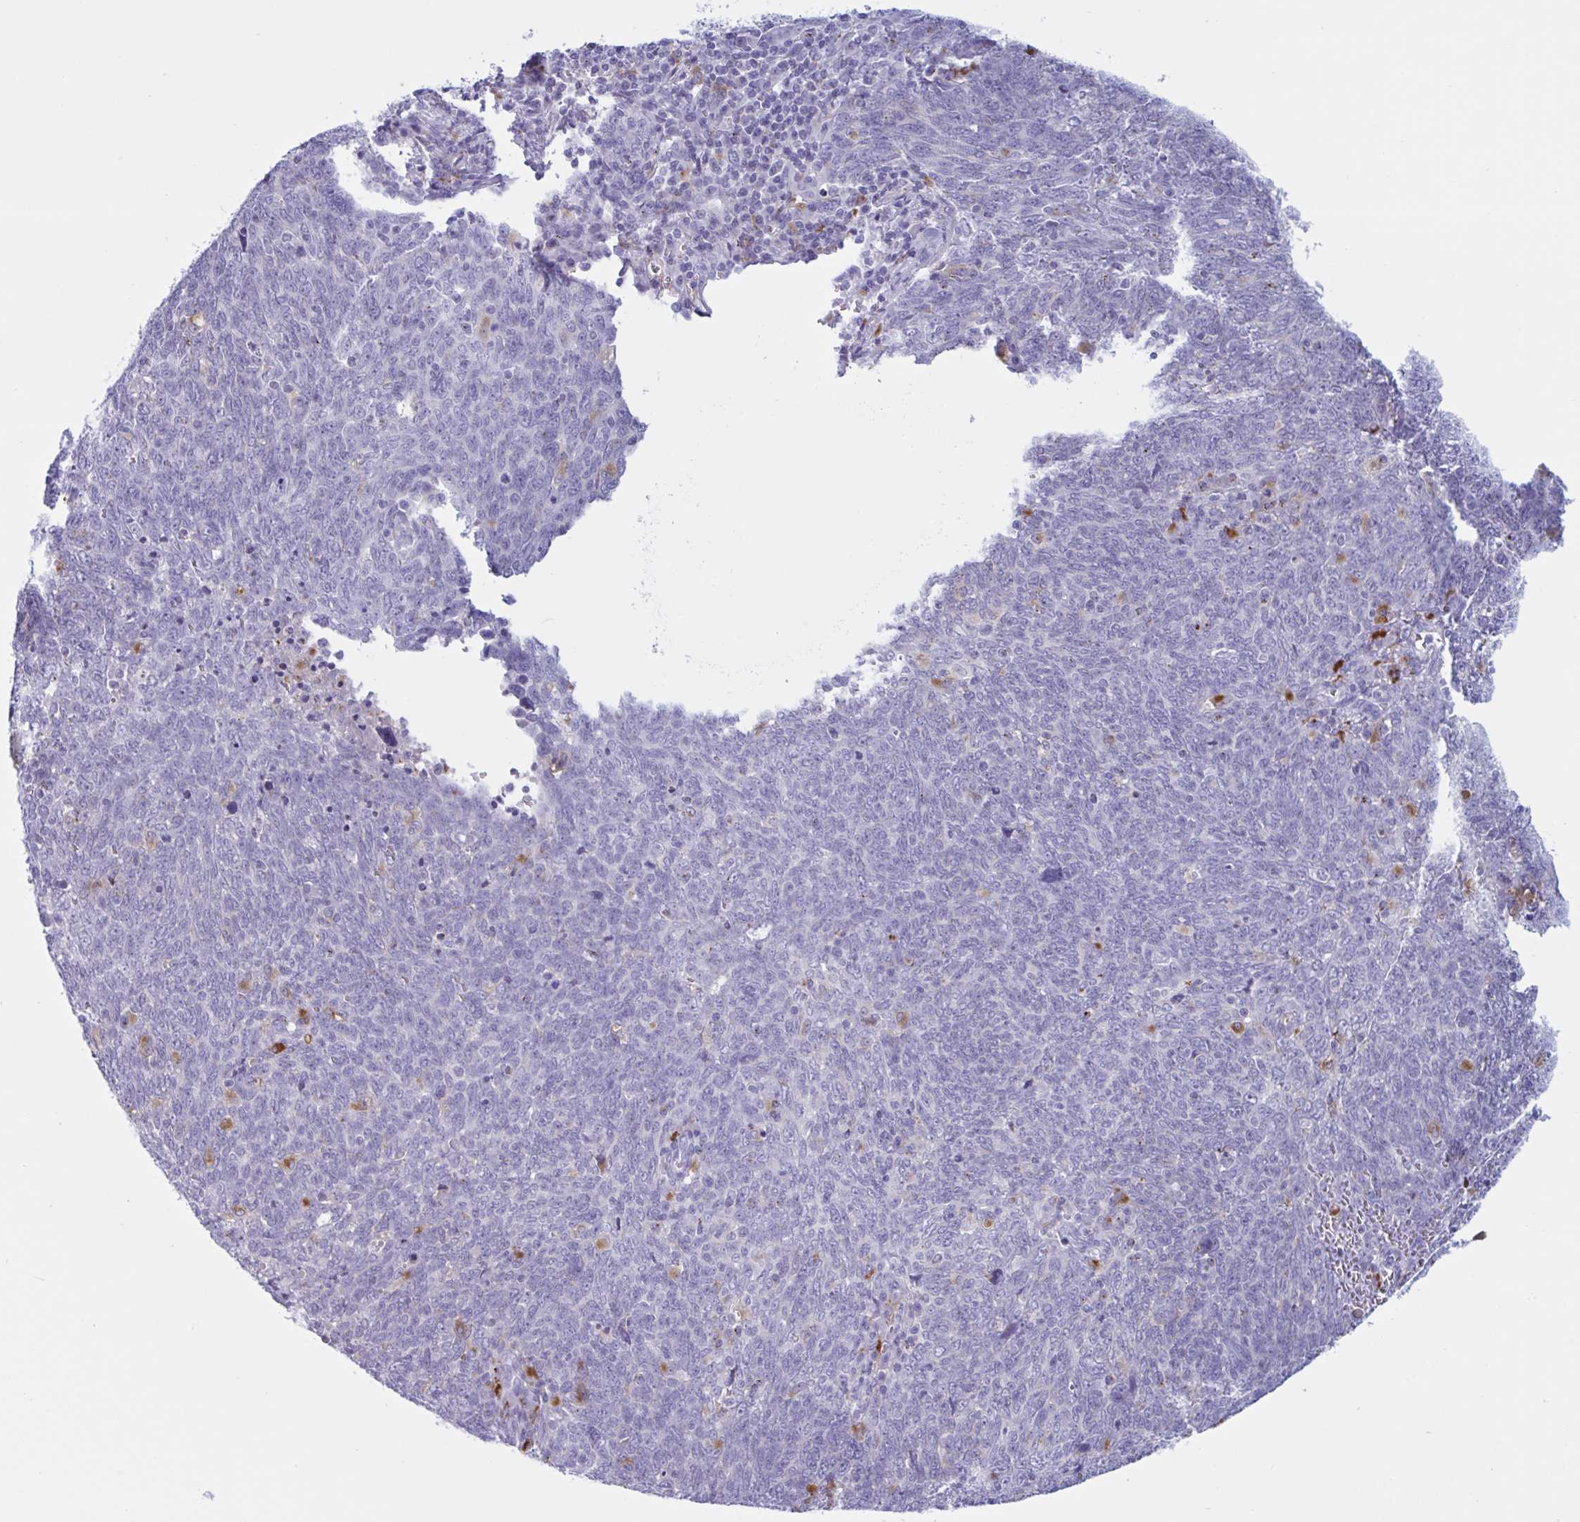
{"staining": {"intensity": "negative", "quantity": "none", "location": "none"}, "tissue": "lung cancer", "cell_type": "Tumor cells", "image_type": "cancer", "snomed": [{"axis": "morphology", "description": "Squamous cell carcinoma, NOS"}, {"axis": "topography", "description": "Lung"}], "caption": "DAB immunohistochemical staining of lung cancer shows no significant positivity in tumor cells.", "gene": "XCL1", "patient": {"sex": "female", "age": 72}}